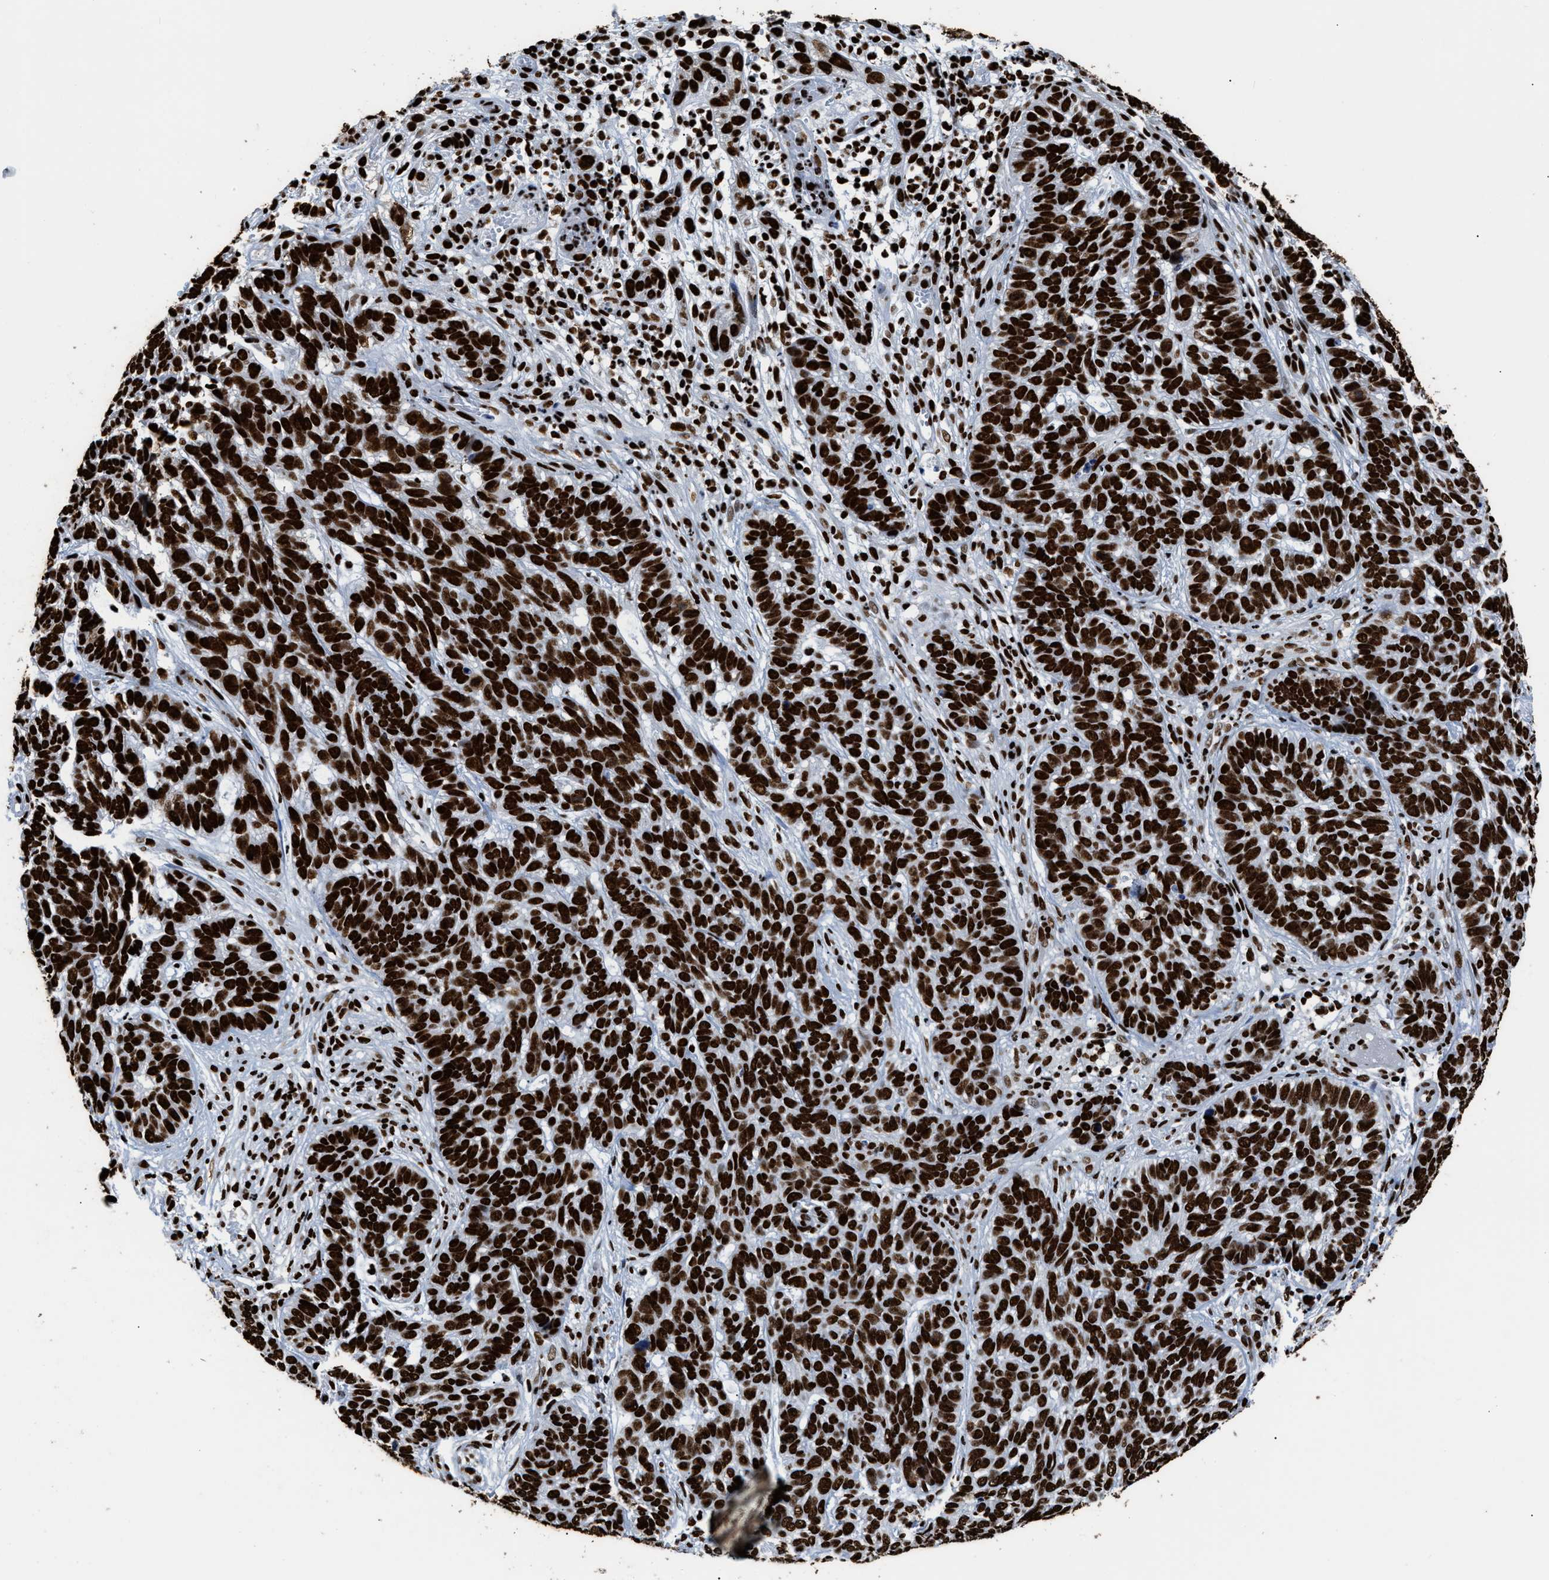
{"staining": {"intensity": "strong", "quantity": ">75%", "location": "nuclear"}, "tissue": "skin cancer", "cell_type": "Tumor cells", "image_type": "cancer", "snomed": [{"axis": "morphology", "description": "Basal cell carcinoma"}, {"axis": "topography", "description": "Skin"}], "caption": "Immunohistochemical staining of skin cancer (basal cell carcinoma) demonstrates high levels of strong nuclear protein expression in approximately >75% of tumor cells.", "gene": "HNRNPM", "patient": {"sex": "male", "age": 87}}